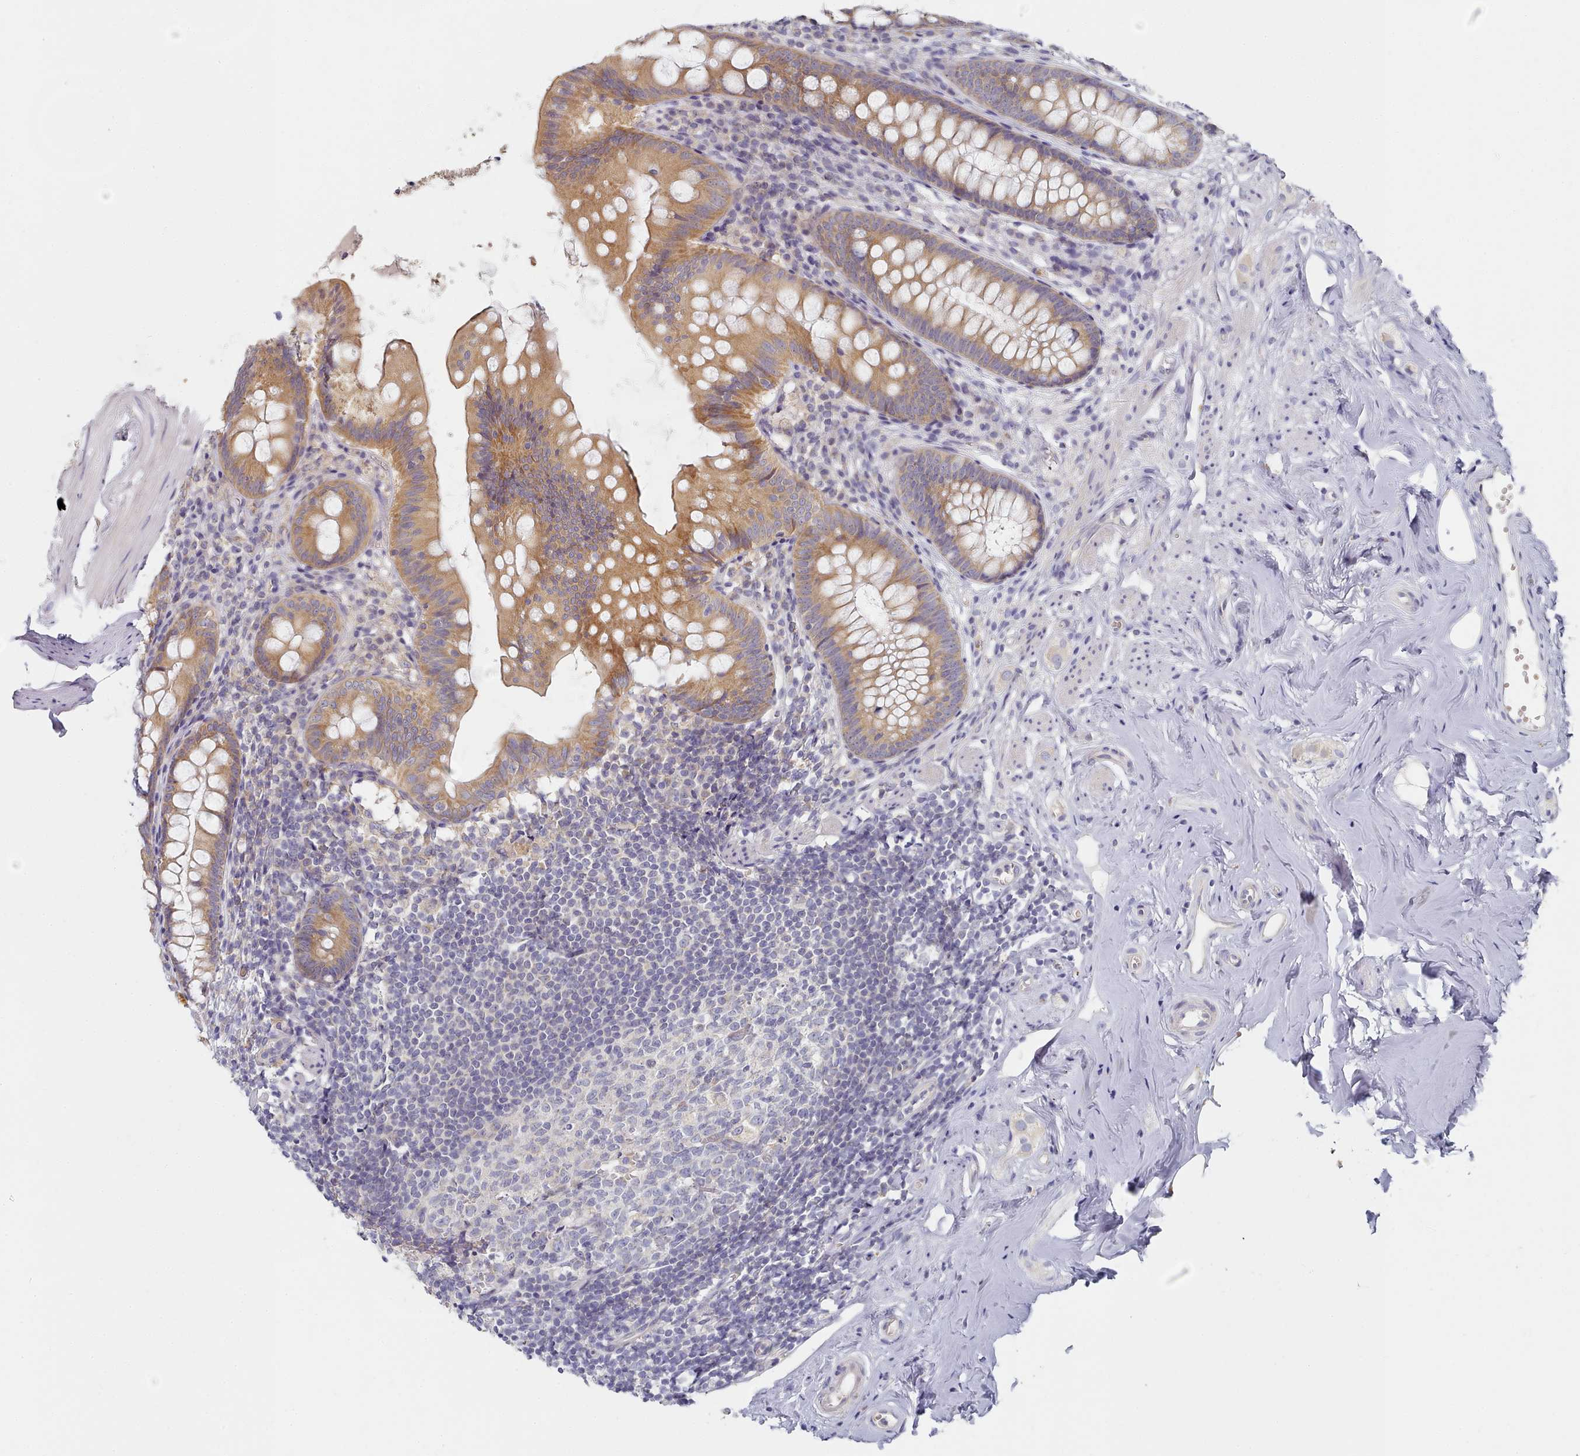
{"staining": {"intensity": "moderate", "quantity": ">75%", "location": "cytoplasmic/membranous"}, "tissue": "appendix", "cell_type": "Glandular cells", "image_type": "normal", "snomed": [{"axis": "morphology", "description": "Normal tissue, NOS"}, {"axis": "topography", "description": "Appendix"}], "caption": "Immunohistochemistry (IHC) micrograph of benign appendix: human appendix stained using IHC displays medium levels of moderate protein expression localized specifically in the cytoplasmic/membranous of glandular cells, appearing as a cytoplasmic/membranous brown color.", "gene": "TYW1B", "patient": {"sex": "female", "age": 51}}